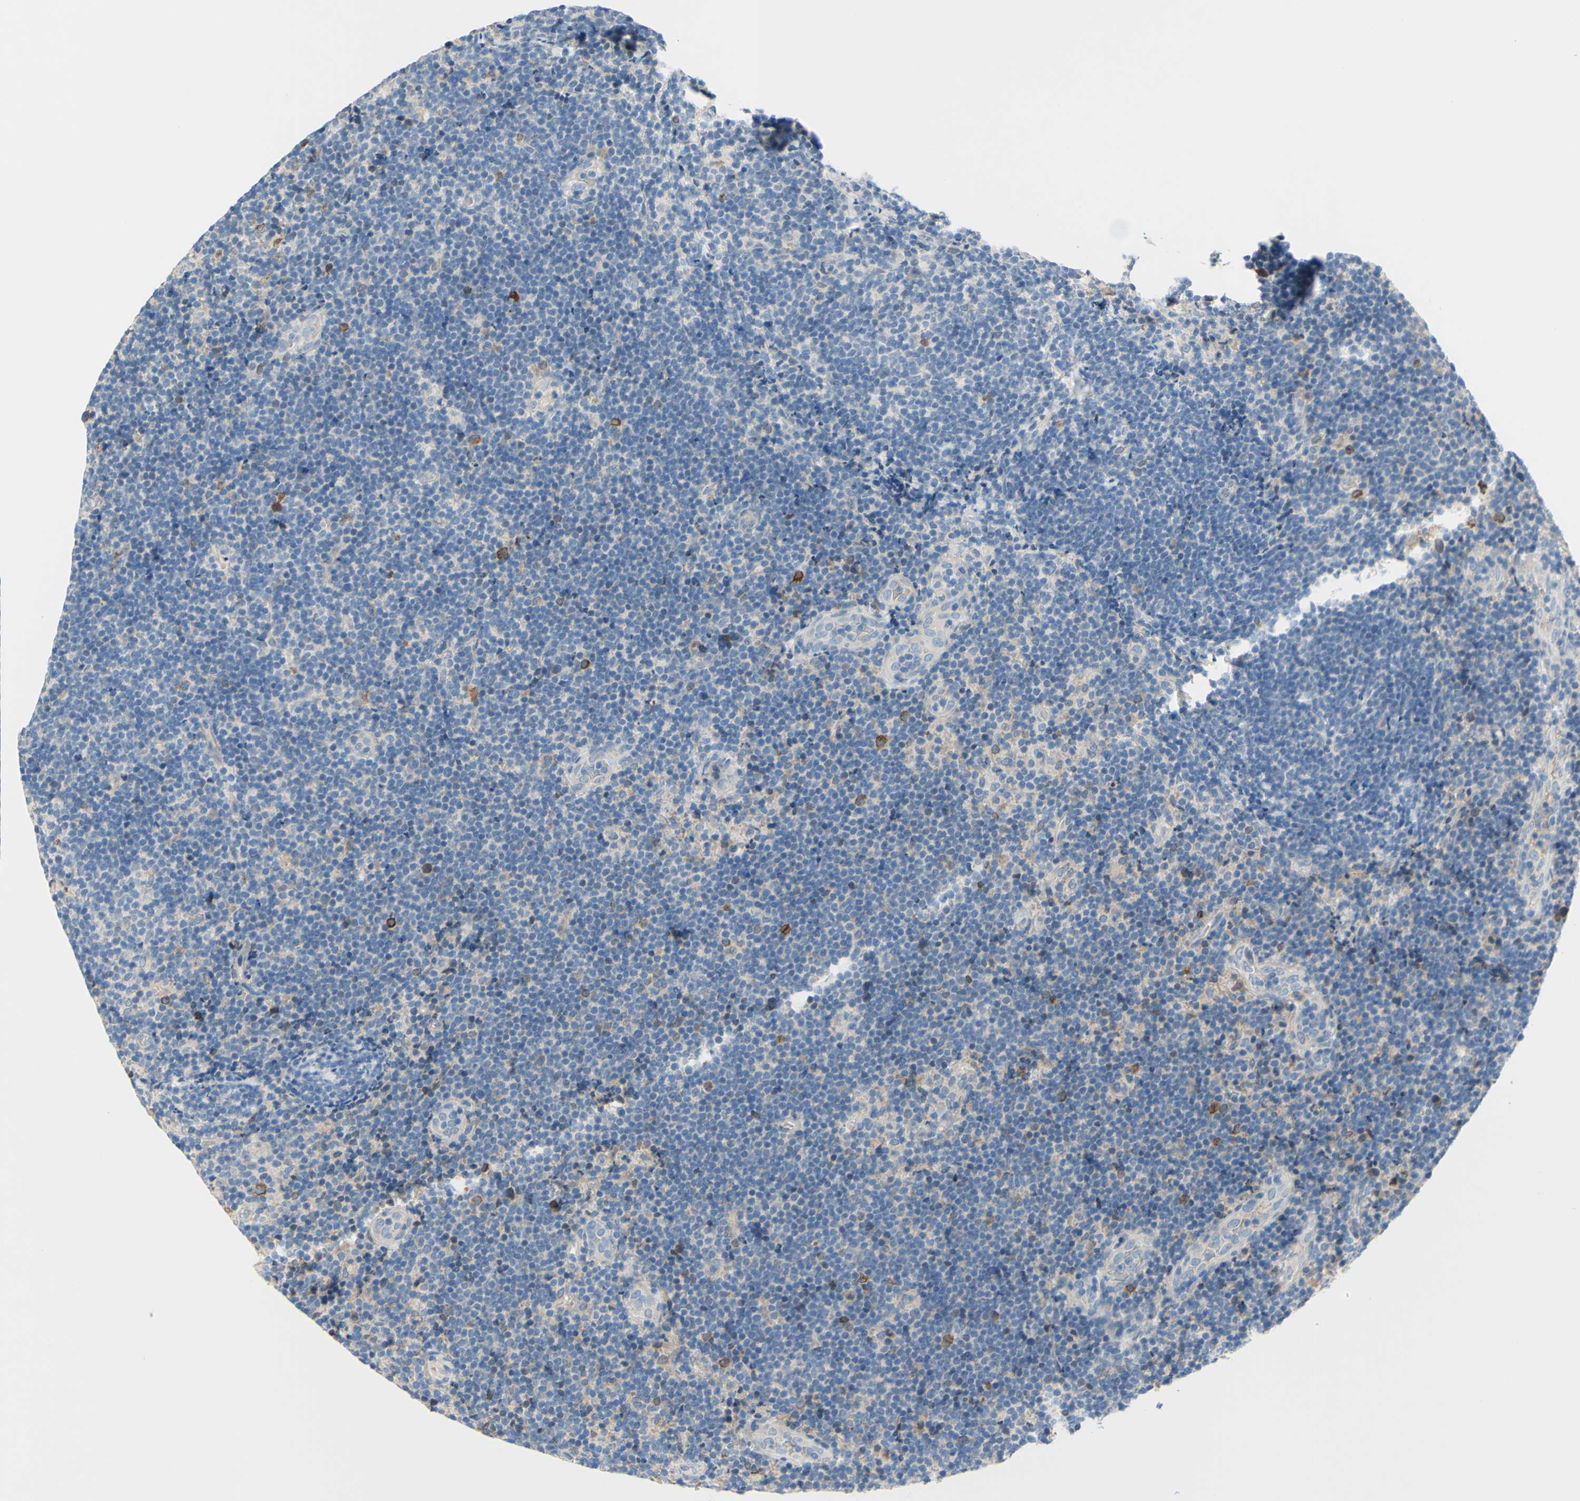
{"staining": {"intensity": "negative", "quantity": "none", "location": "none"}, "tissue": "lymphoma", "cell_type": "Tumor cells", "image_type": "cancer", "snomed": [{"axis": "morphology", "description": "Malignant lymphoma, non-Hodgkin's type, Low grade"}, {"axis": "topography", "description": "Lymph node"}], "caption": "Immunohistochemical staining of human lymphoma displays no significant expression in tumor cells.", "gene": "FDFT1", "patient": {"sex": "male", "age": 83}}